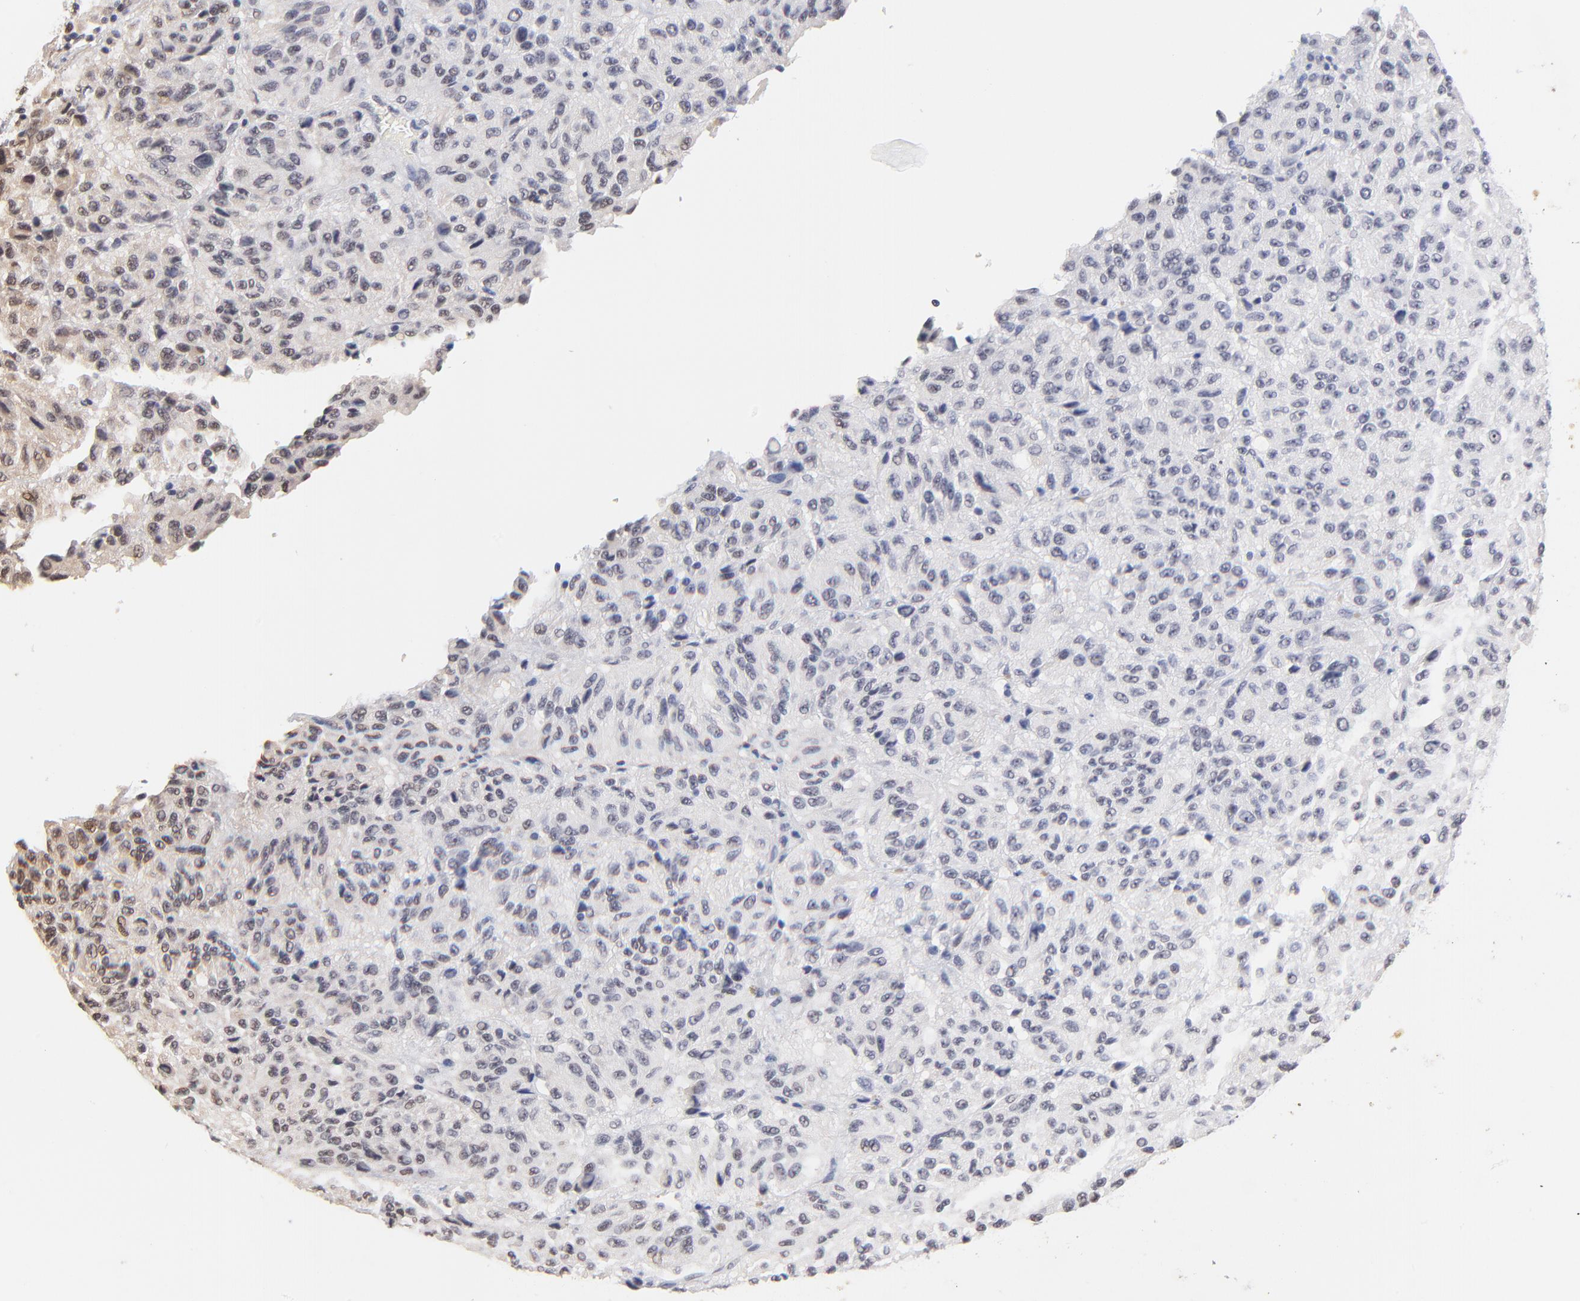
{"staining": {"intensity": "negative", "quantity": "none", "location": "none"}, "tissue": "melanoma", "cell_type": "Tumor cells", "image_type": "cancer", "snomed": [{"axis": "morphology", "description": "Malignant melanoma, Metastatic site"}, {"axis": "topography", "description": "Lung"}], "caption": "Tumor cells are negative for brown protein staining in malignant melanoma (metastatic site).", "gene": "ZNF74", "patient": {"sex": "male", "age": 64}}